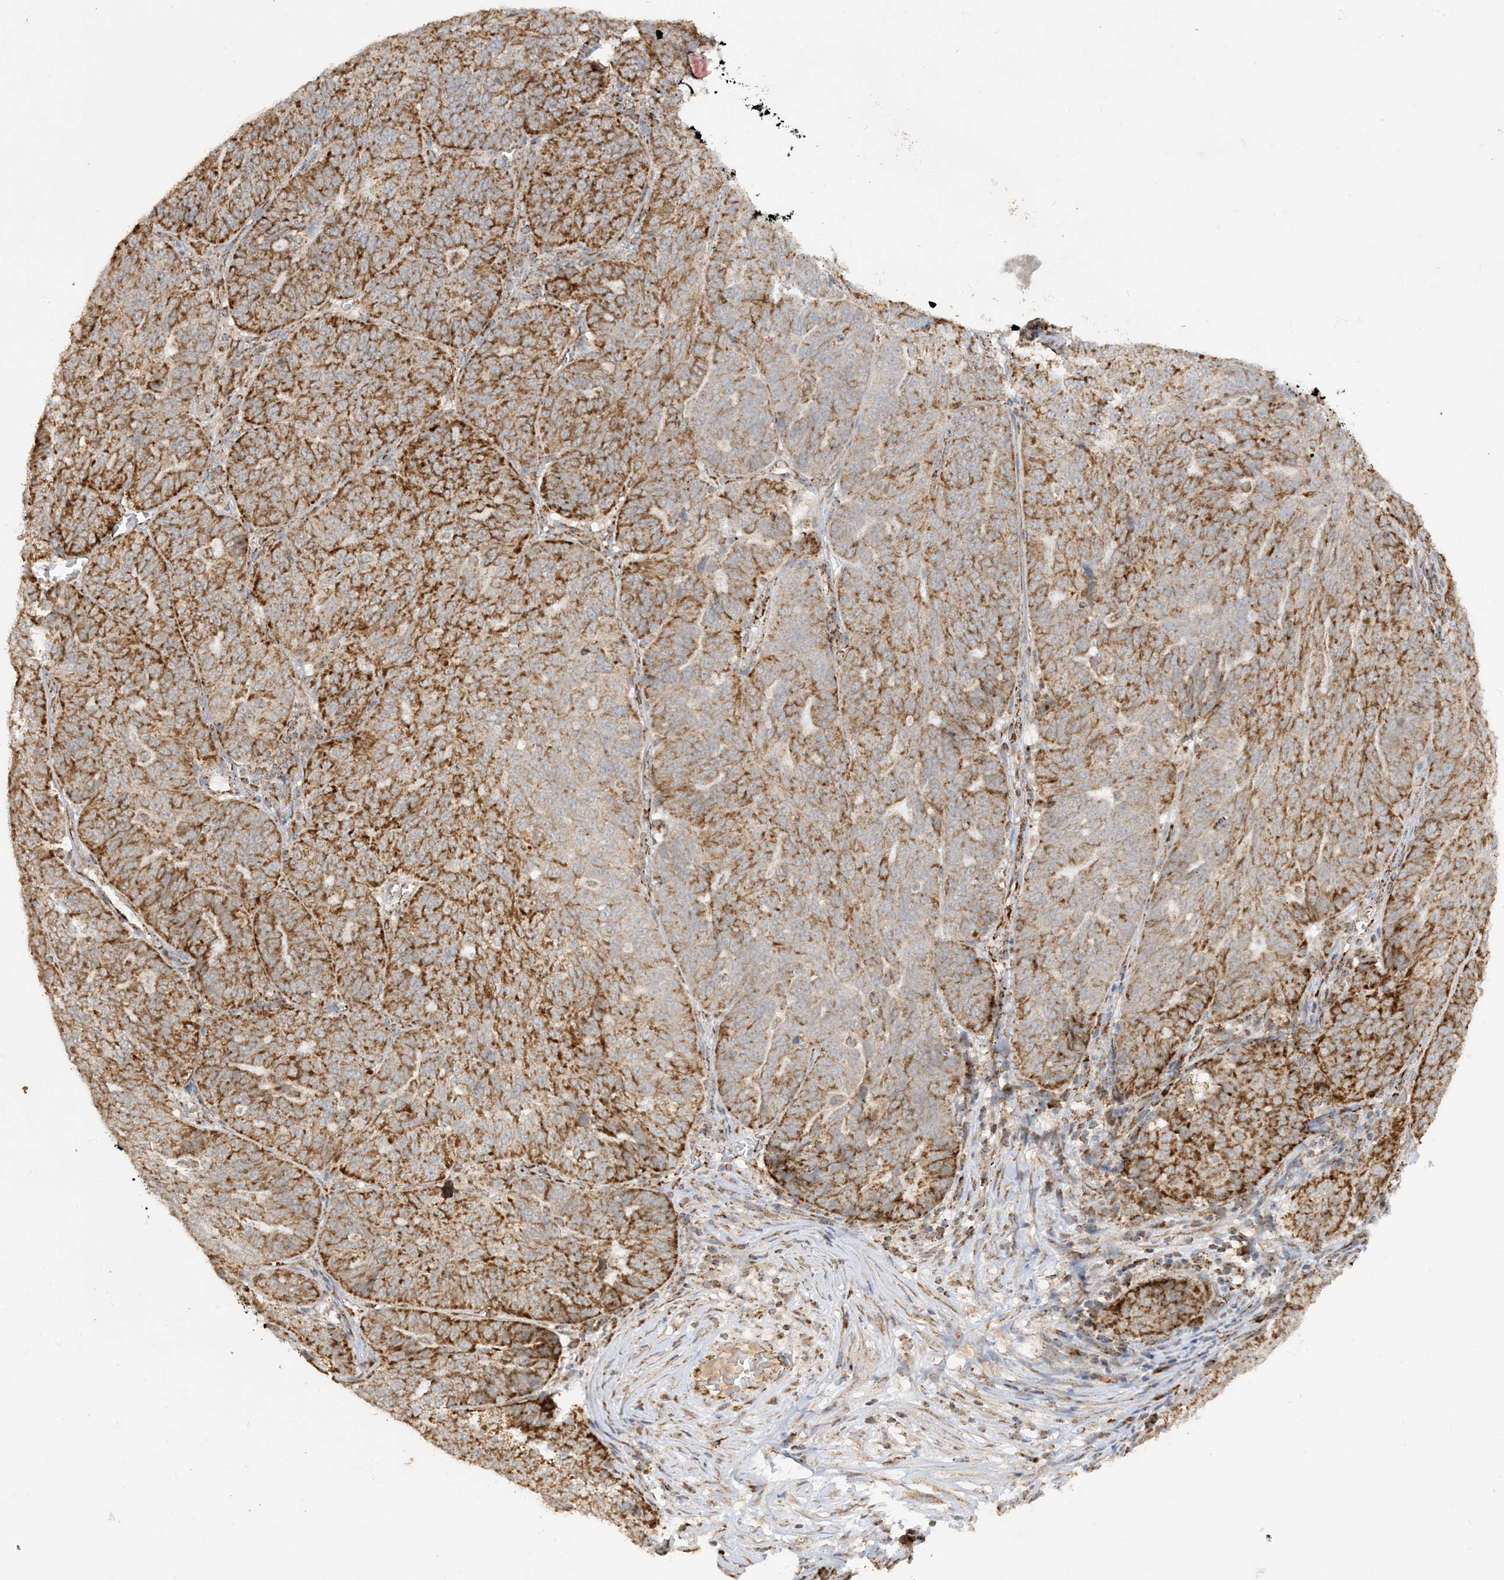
{"staining": {"intensity": "strong", "quantity": ">75%", "location": "cytoplasmic/membranous"}, "tissue": "ovarian cancer", "cell_type": "Tumor cells", "image_type": "cancer", "snomed": [{"axis": "morphology", "description": "Cystadenocarcinoma, serous, NOS"}, {"axis": "topography", "description": "Ovary"}], "caption": "Ovarian serous cystadenocarcinoma stained with a brown dye displays strong cytoplasmic/membranous positive expression in about >75% of tumor cells.", "gene": "NDUFAF3", "patient": {"sex": "female", "age": 59}}